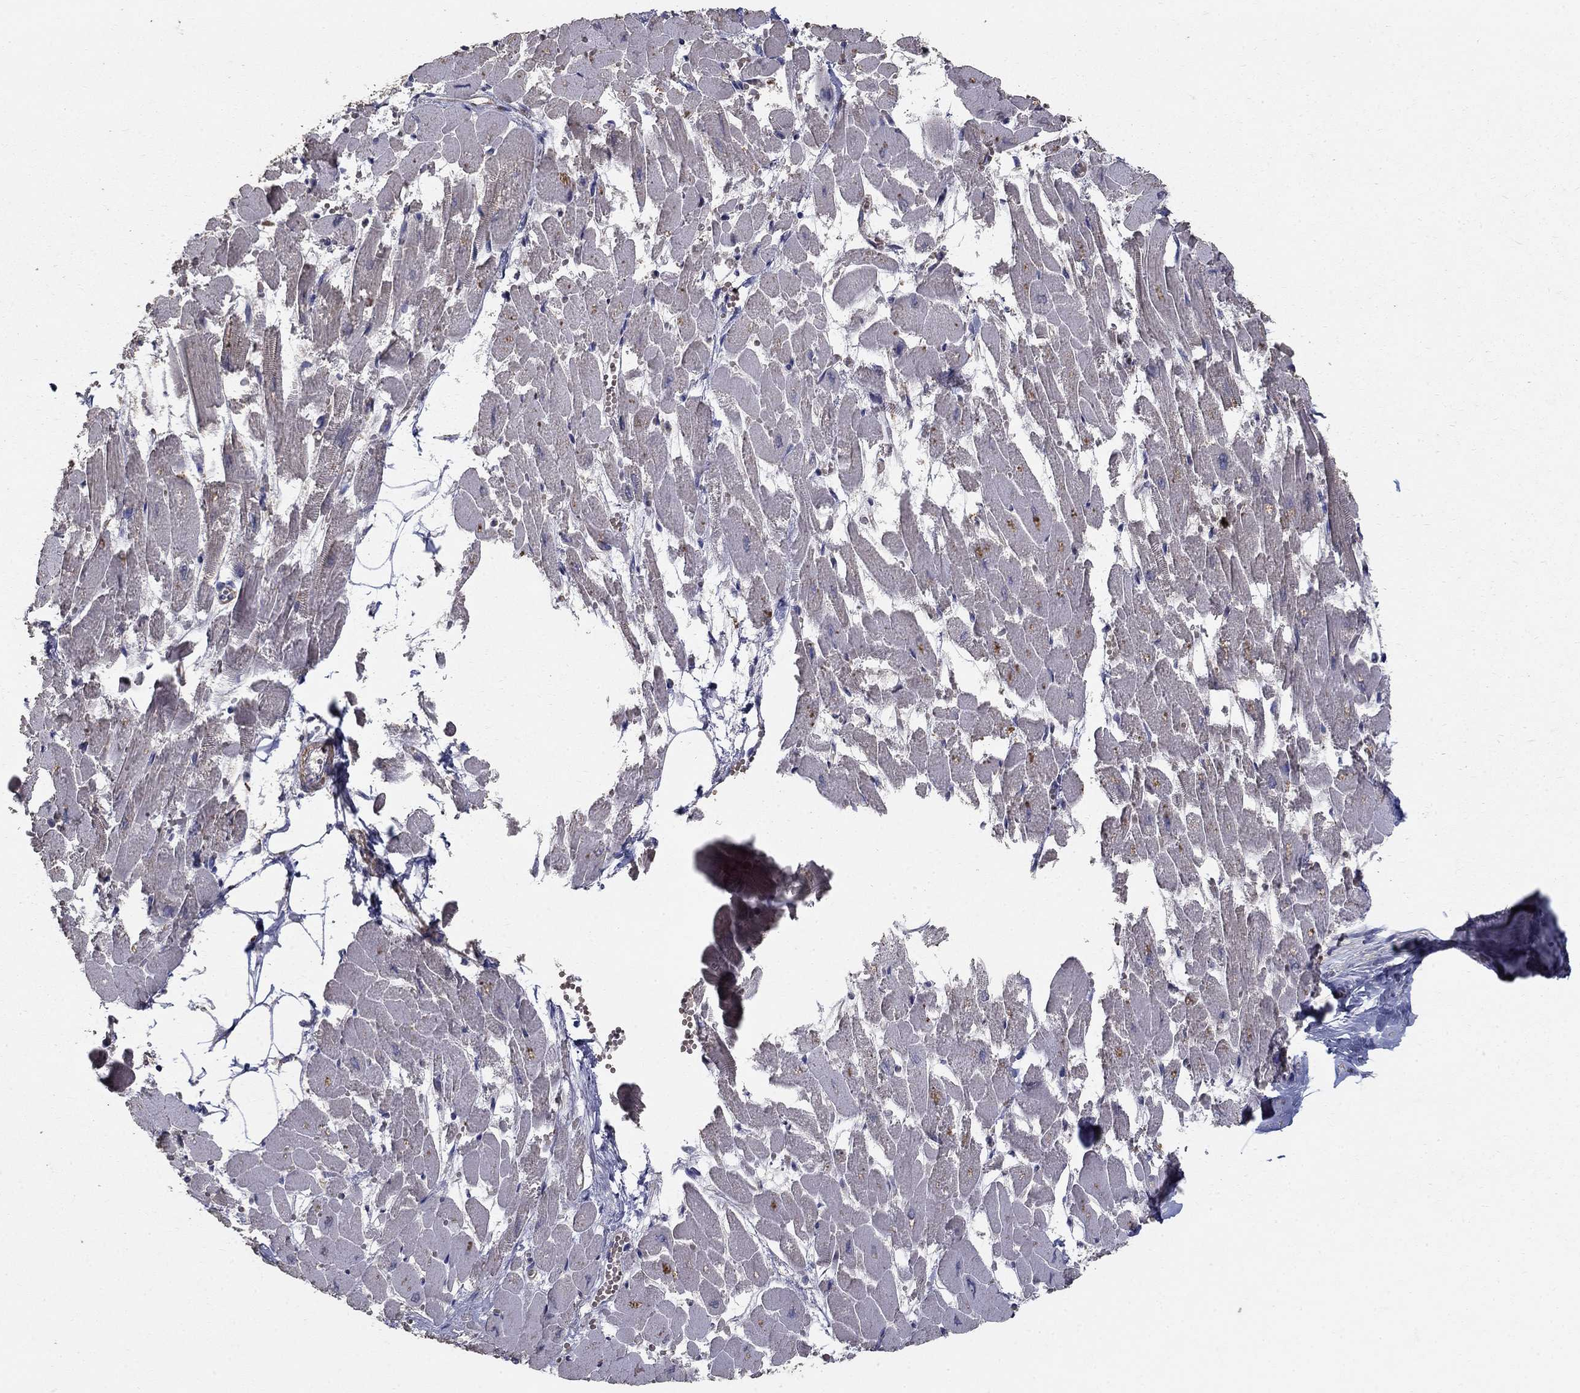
{"staining": {"intensity": "negative", "quantity": "none", "location": "none"}, "tissue": "heart muscle", "cell_type": "Cardiomyocytes", "image_type": "normal", "snomed": [{"axis": "morphology", "description": "Normal tissue, NOS"}, {"axis": "topography", "description": "Heart"}], "caption": "The image displays no staining of cardiomyocytes in unremarkable heart muscle.", "gene": "MPP2", "patient": {"sex": "female", "age": 52}}